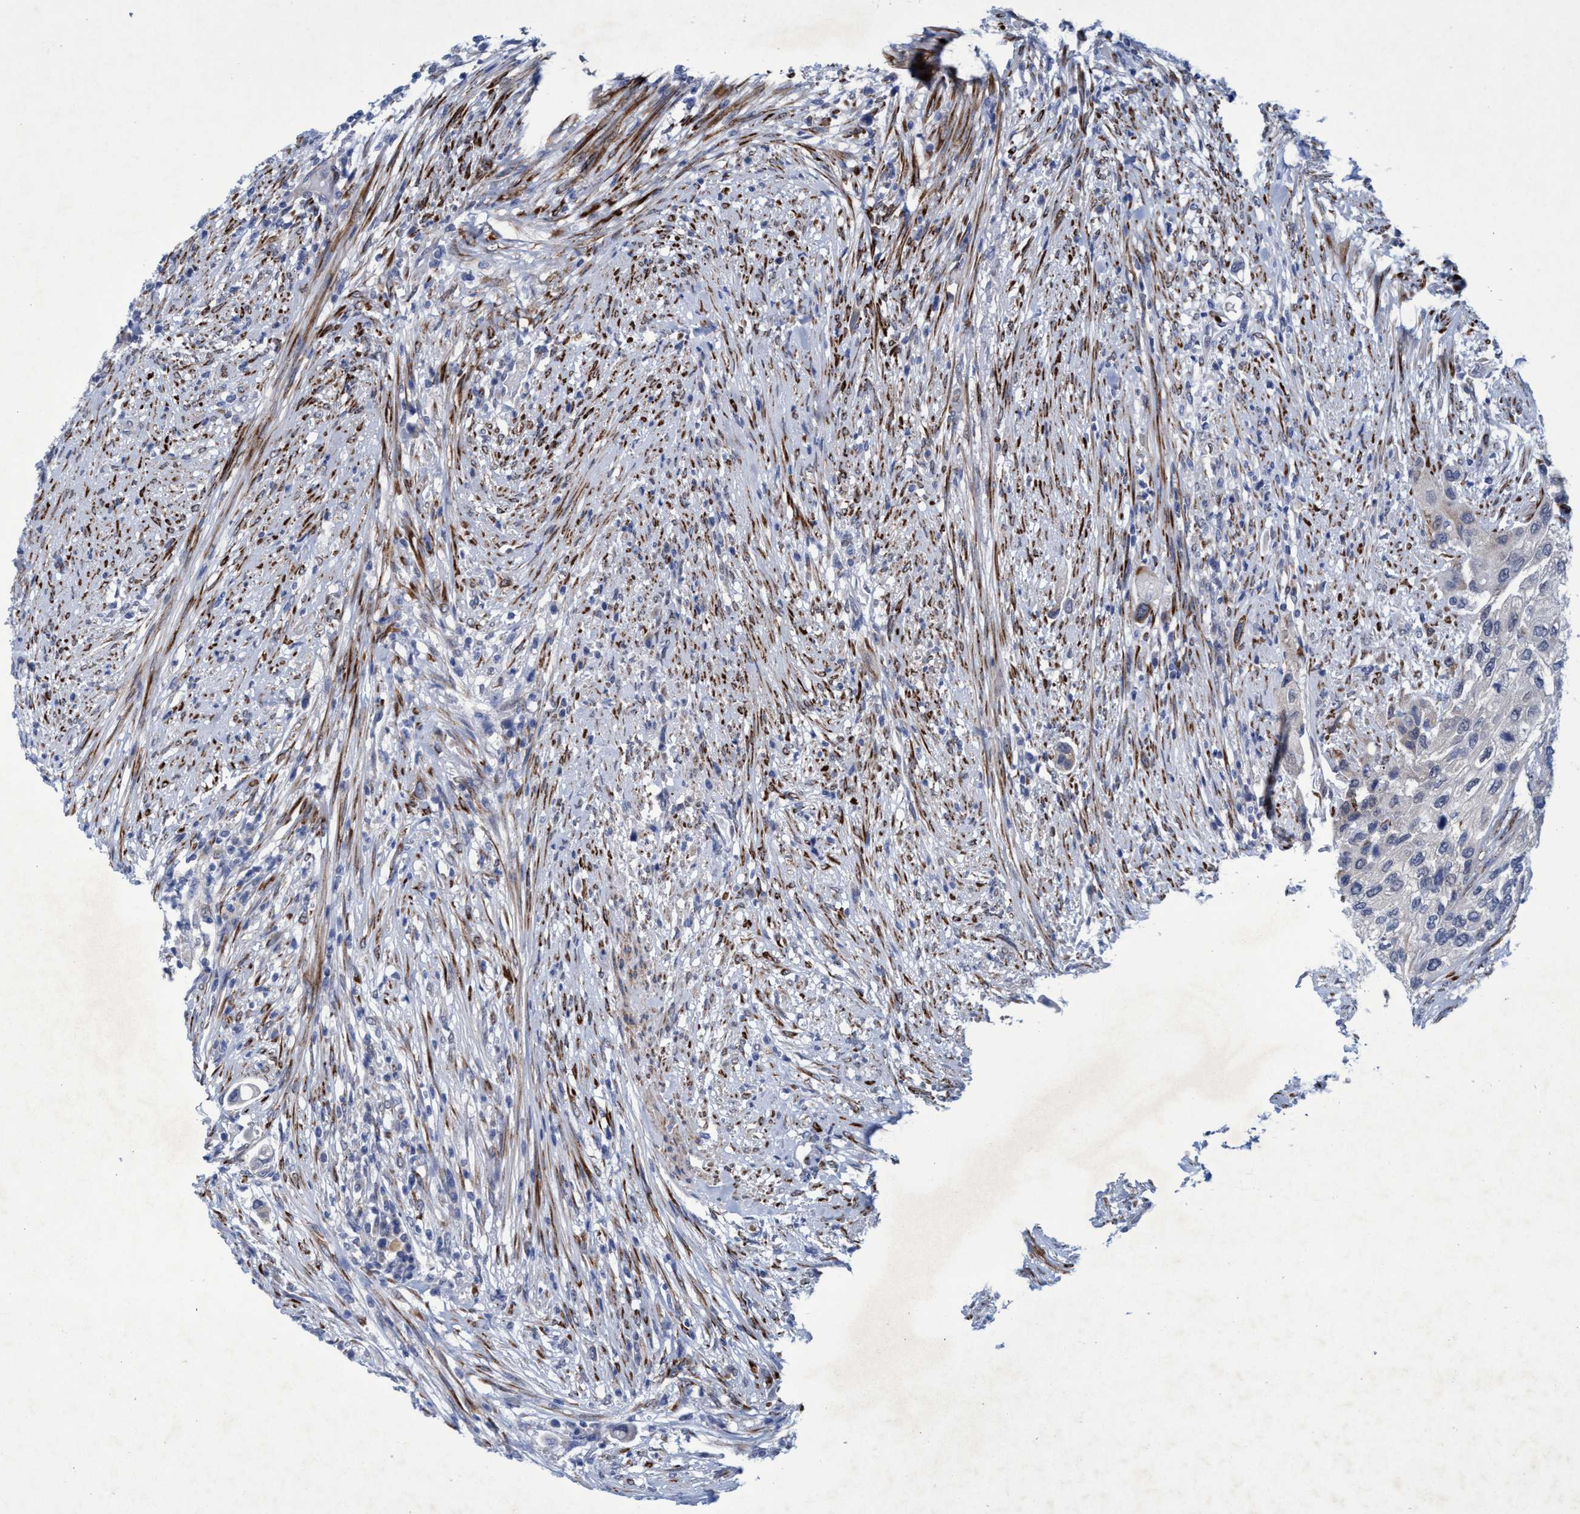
{"staining": {"intensity": "negative", "quantity": "none", "location": "none"}, "tissue": "urothelial cancer", "cell_type": "Tumor cells", "image_type": "cancer", "snomed": [{"axis": "morphology", "description": "Urothelial carcinoma, High grade"}, {"axis": "topography", "description": "Urinary bladder"}], "caption": "Protein analysis of high-grade urothelial carcinoma reveals no significant staining in tumor cells. (DAB IHC with hematoxylin counter stain).", "gene": "SLC43A2", "patient": {"sex": "female", "age": 56}}